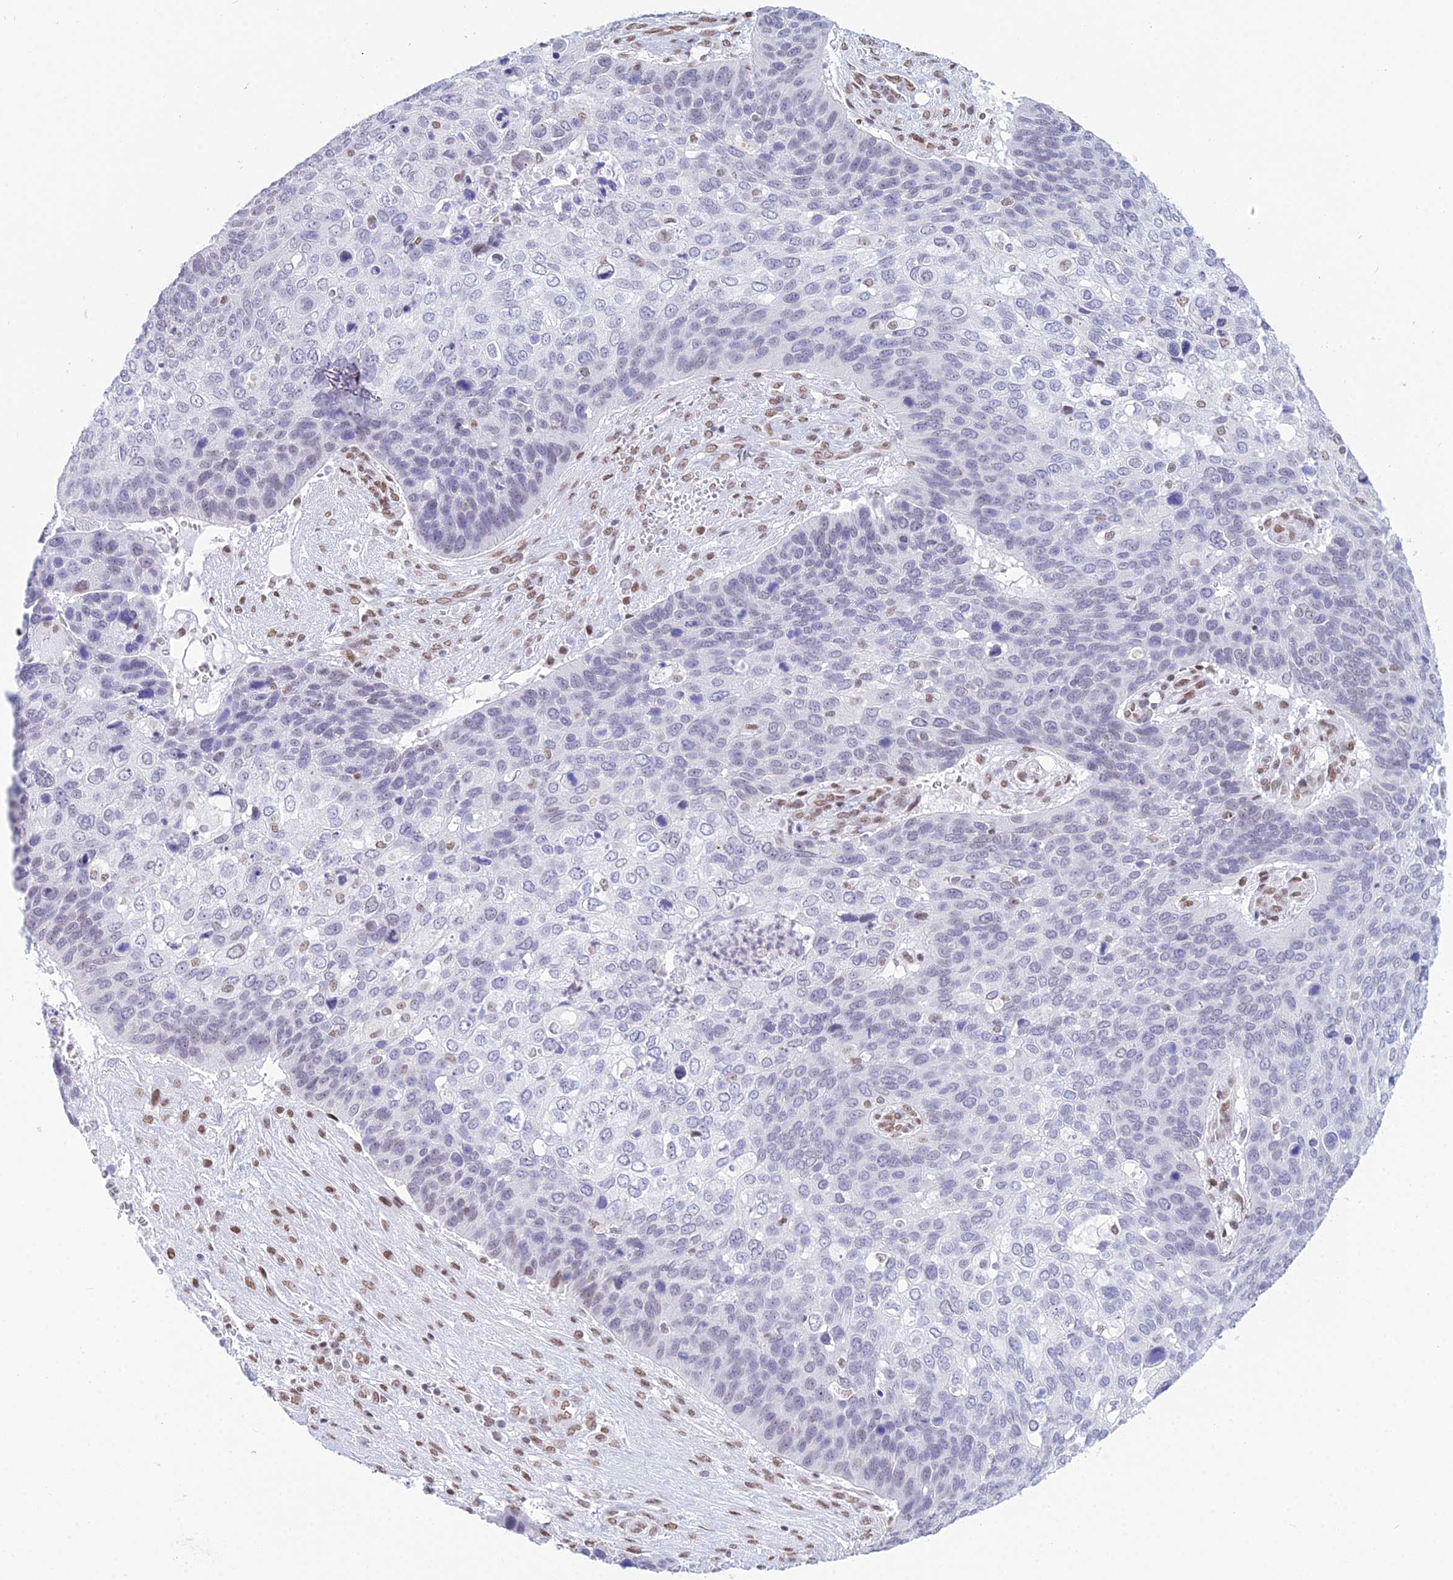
{"staining": {"intensity": "weak", "quantity": "<25%", "location": "nuclear"}, "tissue": "skin cancer", "cell_type": "Tumor cells", "image_type": "cancer", "snomed": [{"axis": "morphology", "description": "Basal cell carcinoma"}, {"axis": "topography", "description": "Skin"}], "caption": "Micrograph shows no protein staining in tumor cells of skin cancer tissue.", "gene": "CDC26", "patient": {"sex": "female", "age": 74}}